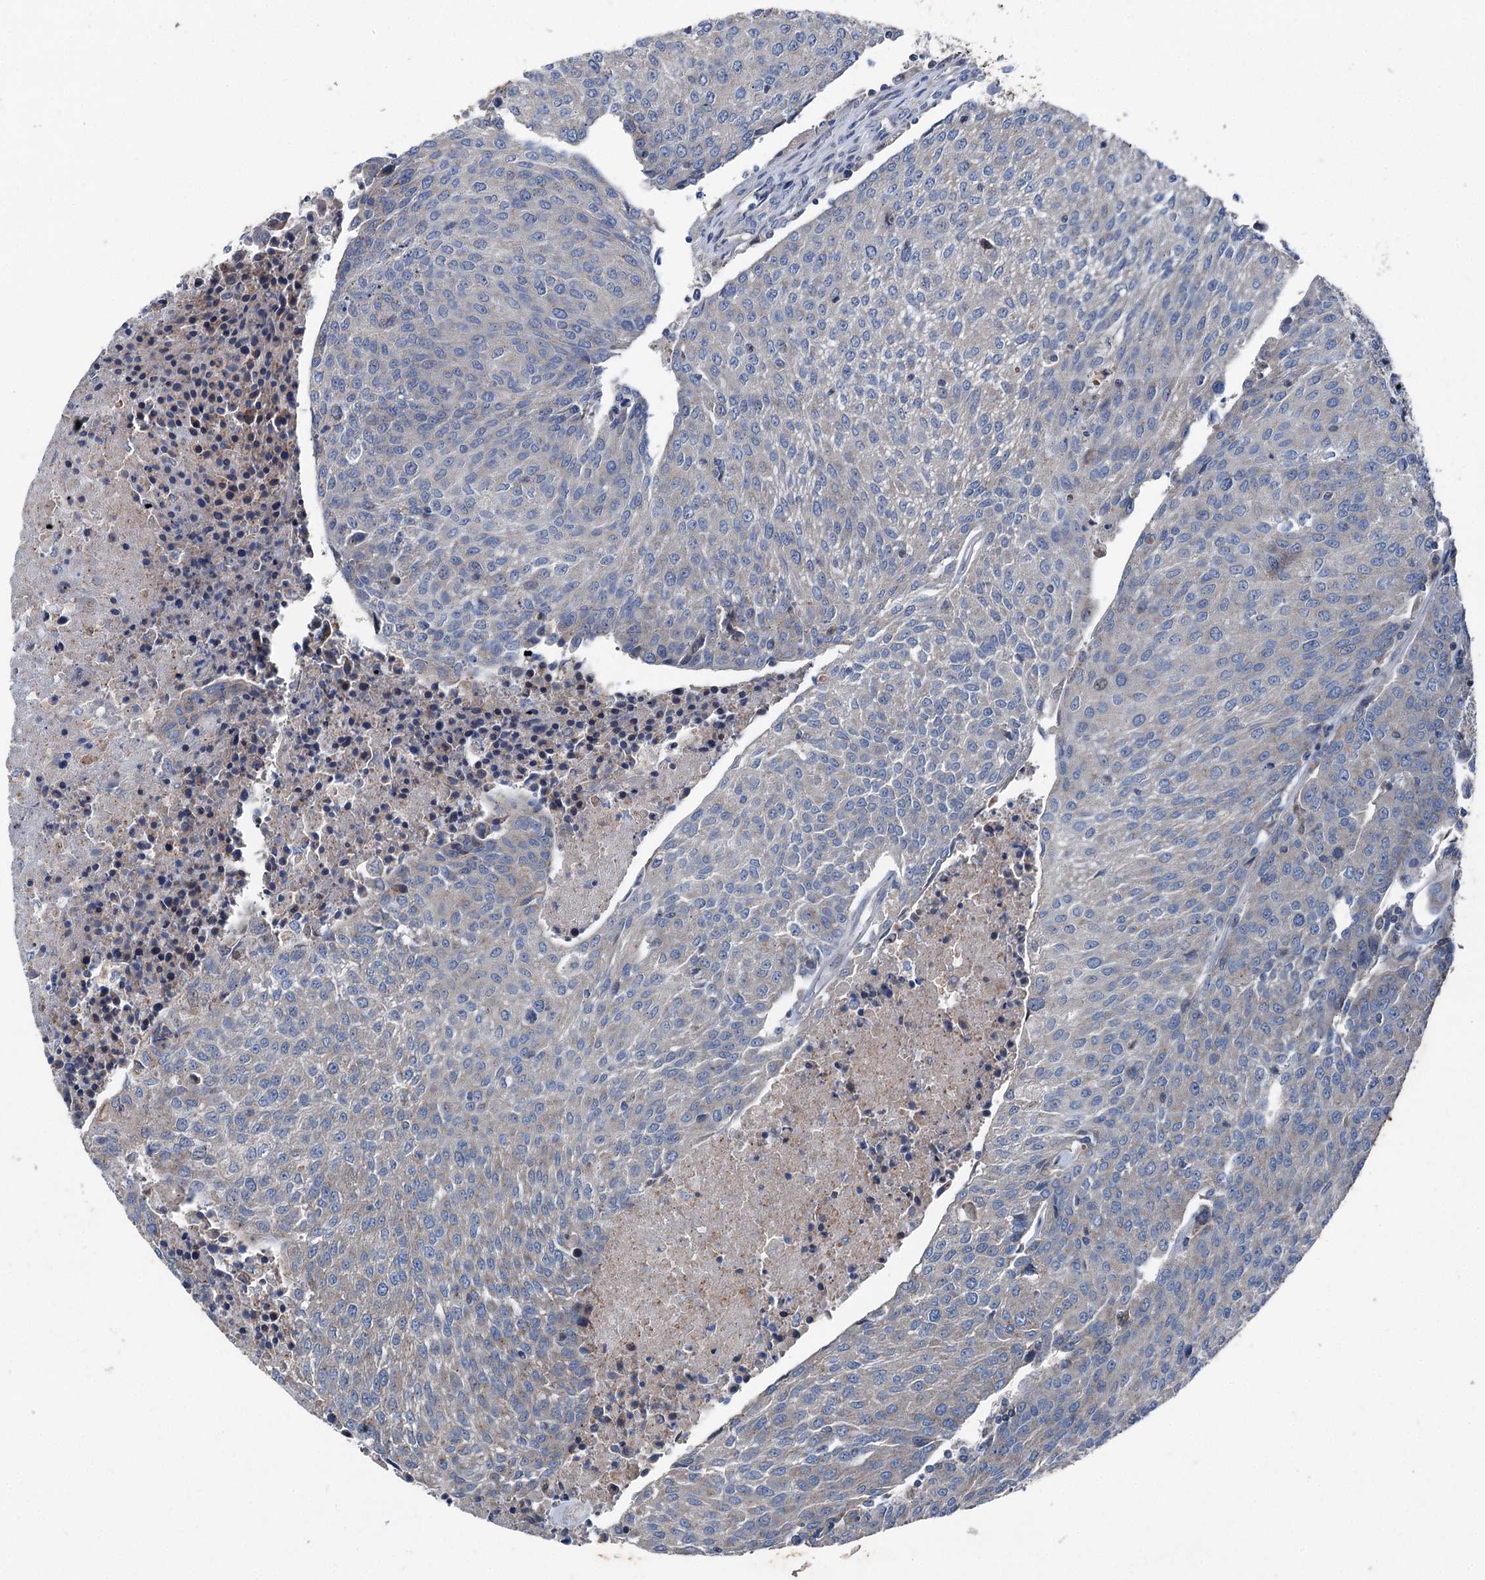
{"staining": {"intensity": "negative", "quantity": "none", "location": "none"}, "tissue": "urothelial cancer", "cell_type": "Tumor cells", "image_type": "cancer", "snomed": [{"axis": "morphology", "description": "Urothelial carcinoma, High grade"}, {"axis": "topography", "description": "Urinary bladder"}], "caption": "Immunohistochemical staining of urothelial cancer exhibits no significant positivity in tumor cells.", "gene": "RUFY1", "patient": {"sex": "female", "age": 85}}